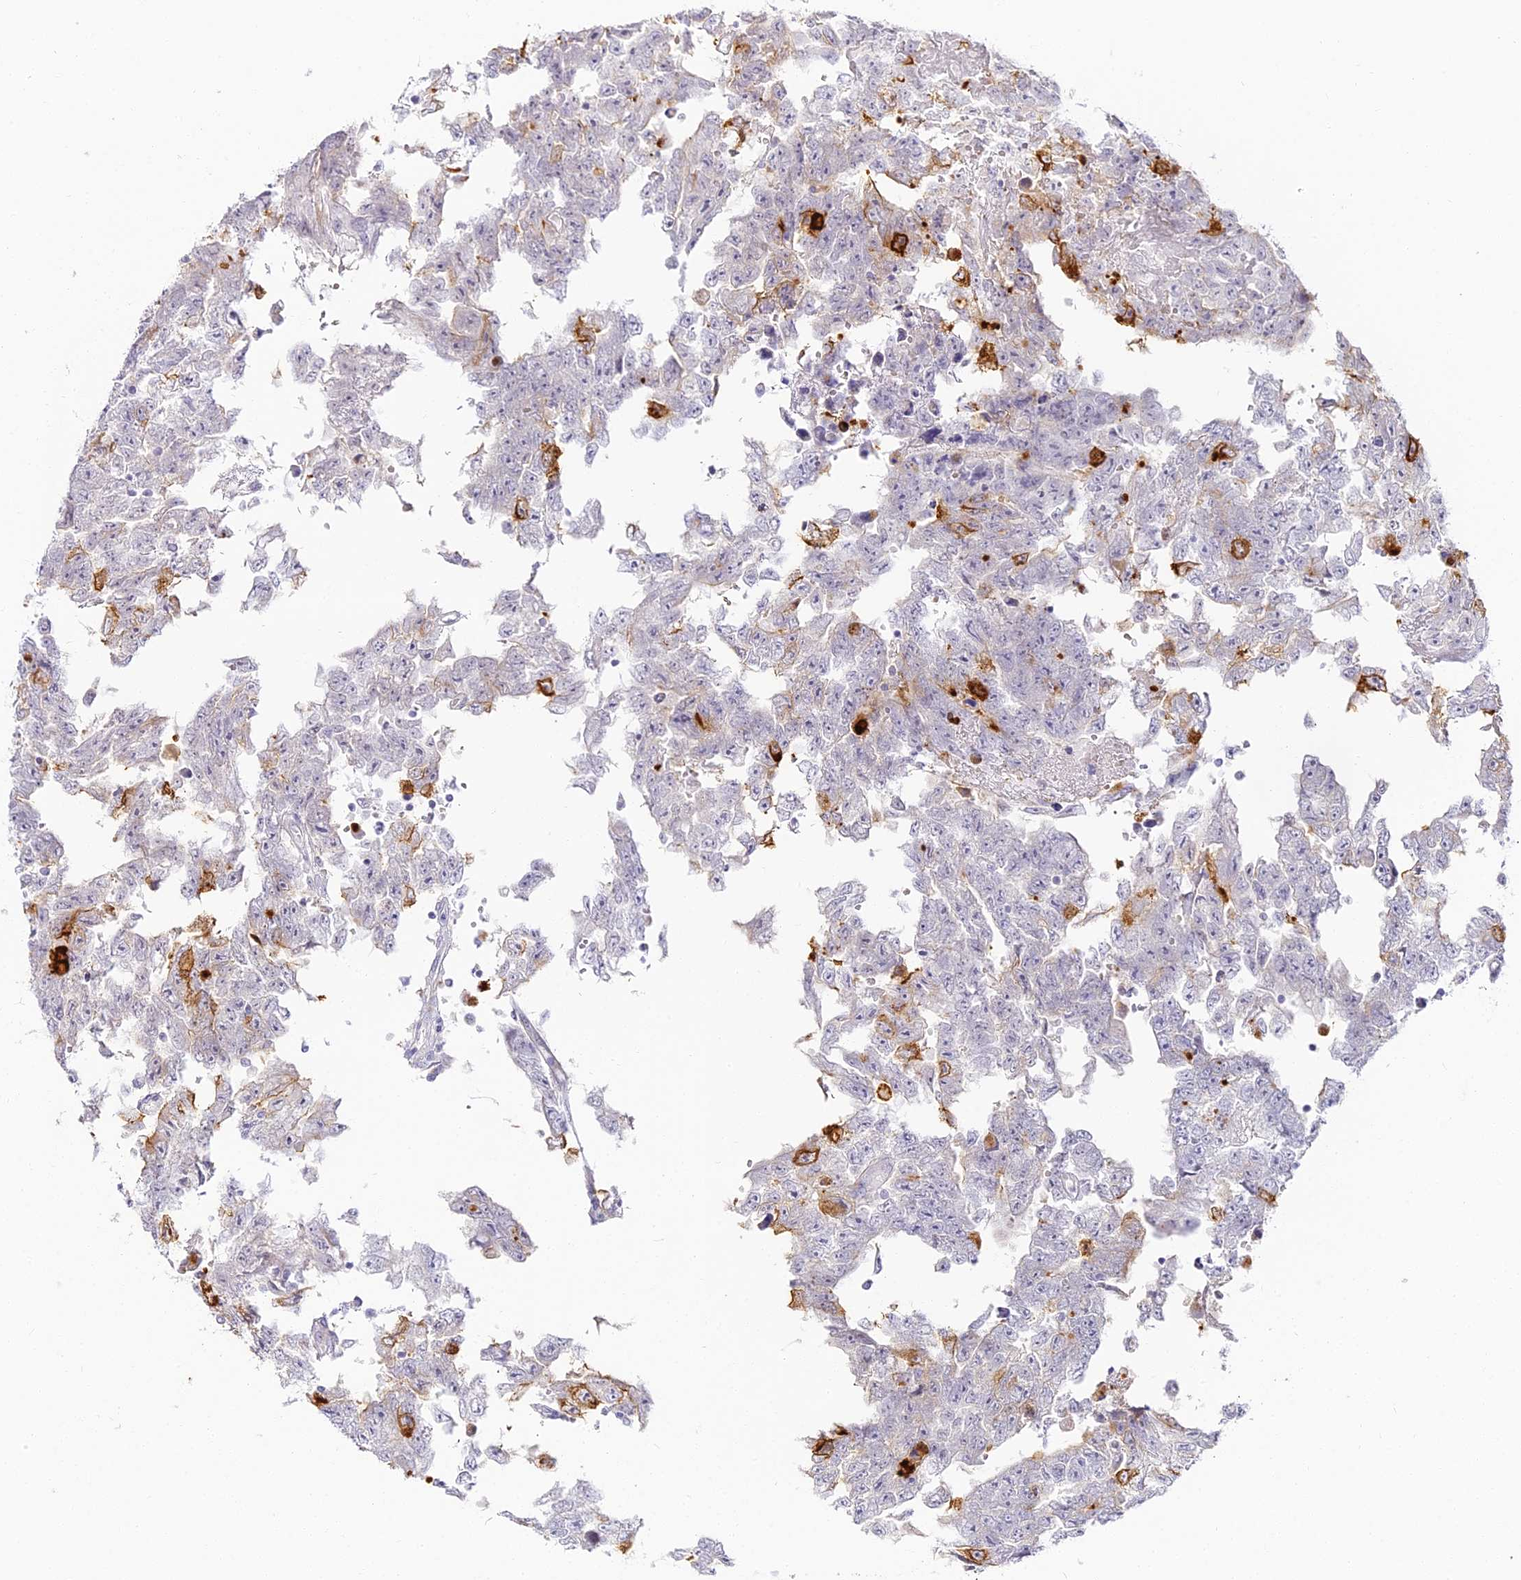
{"staining": {"intensity": "negative", "quantity": "none", "location": "none"}, "tissue": "testis cancer", "cell_type": "Tumor cells", "image_type": "cancer", "snomed": [{"axis": "morphology", "description": "Carcinoma, Embryonal, NOS"}, {"axis": "topography", "description": "Testis"}], "caption": "High power microscopy photomicrograph of an IHC photomicrograph of embryonal carcinoma (testis), revealing no significant expression in tumor cells.", "gene": "ALPG", "patient": {"sex": "male", "age": 25}}